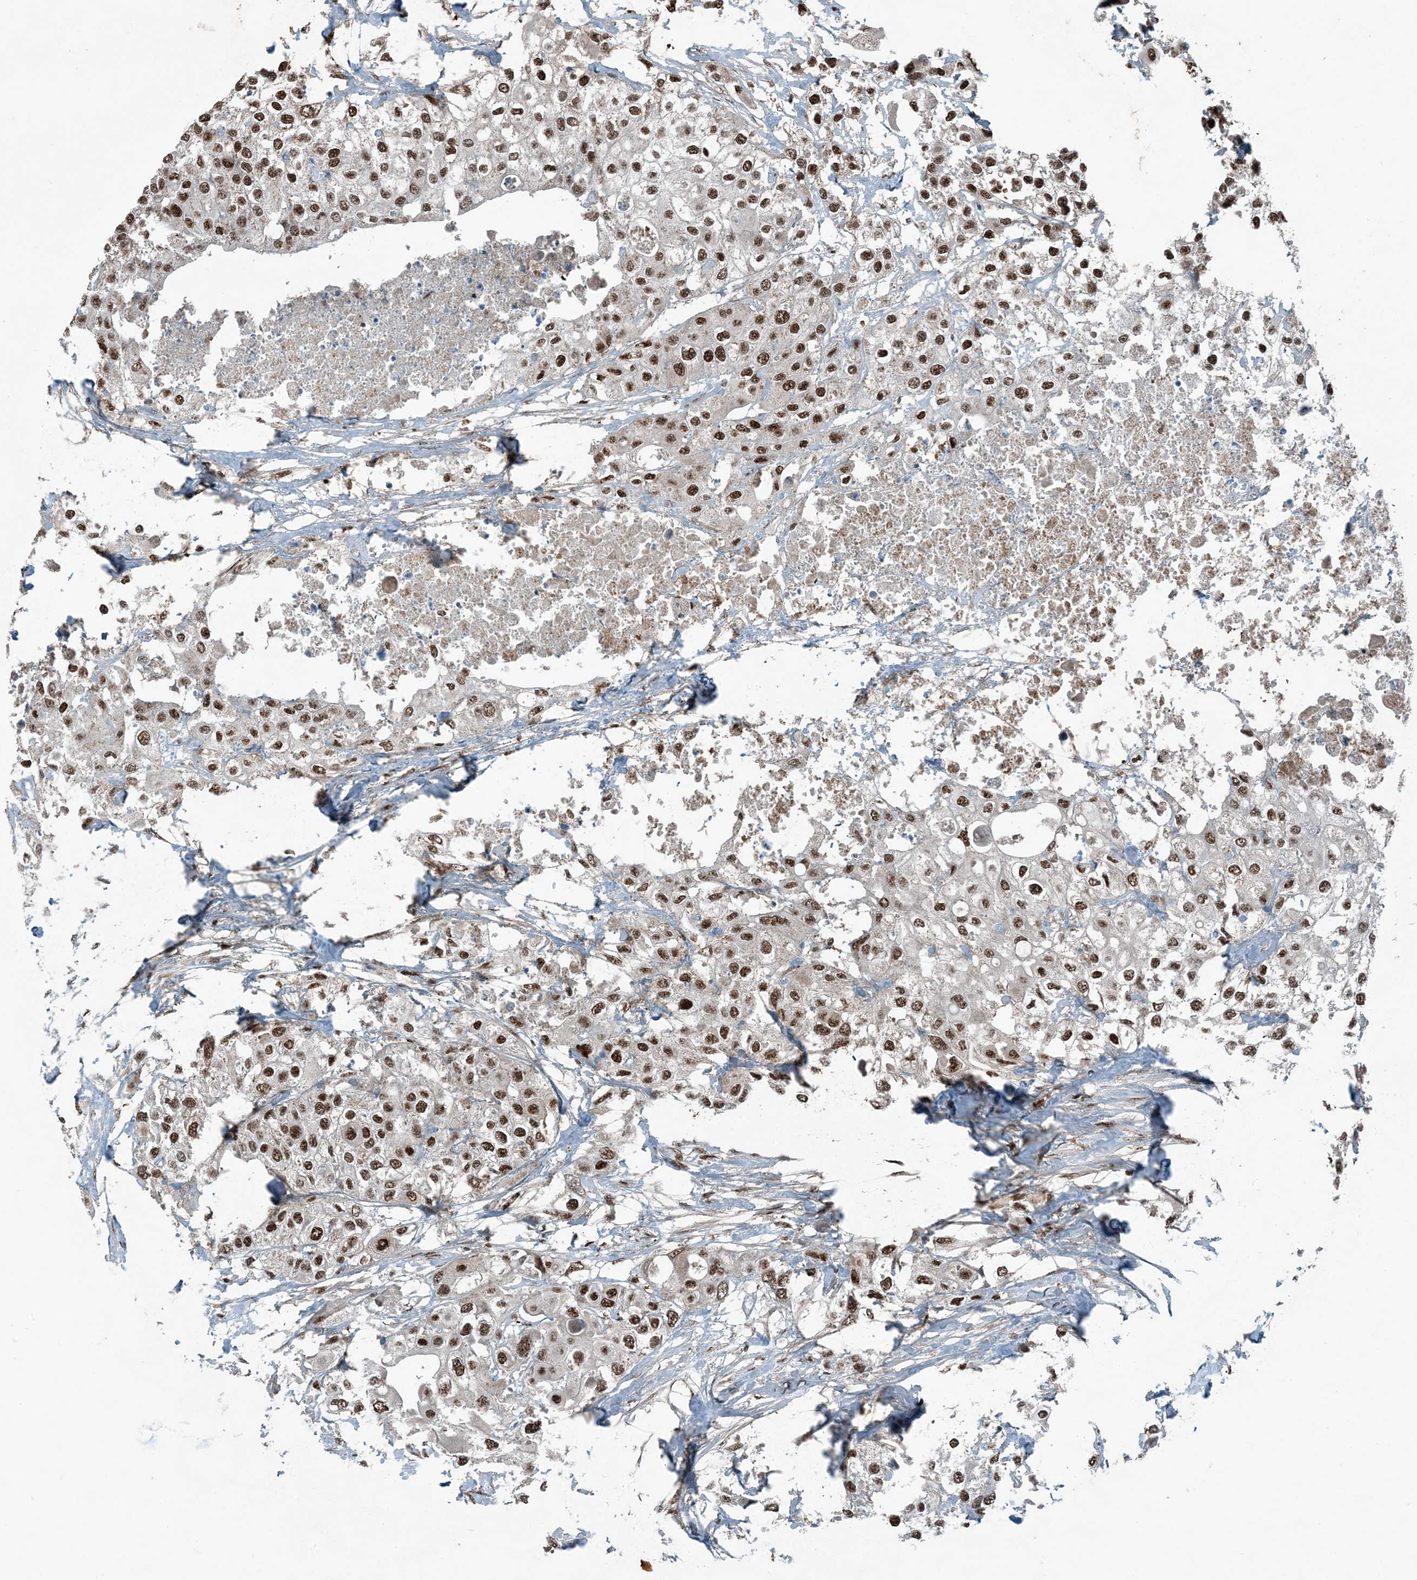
{"staining": {"intensity": "strong", "quantity": ">75%", "location": "nuclear"}, "tissue": "urothelial cancer", "cell_type": "Tumor cells", "image_type": "cancer", "snomed": [{"axis": "morphology", "description": "Urothelial carcinoma, High grade"}, {"axis": "topography", "description": "Urinary bladder"}], "caption": "DAB immunohistochemical staining of human urothelial cancer exhibits strong nuclear protein expression in approximately >75% of tumor cells.", "gene": "TADA2B", "patient": {"sex": "male", "age": 64}}